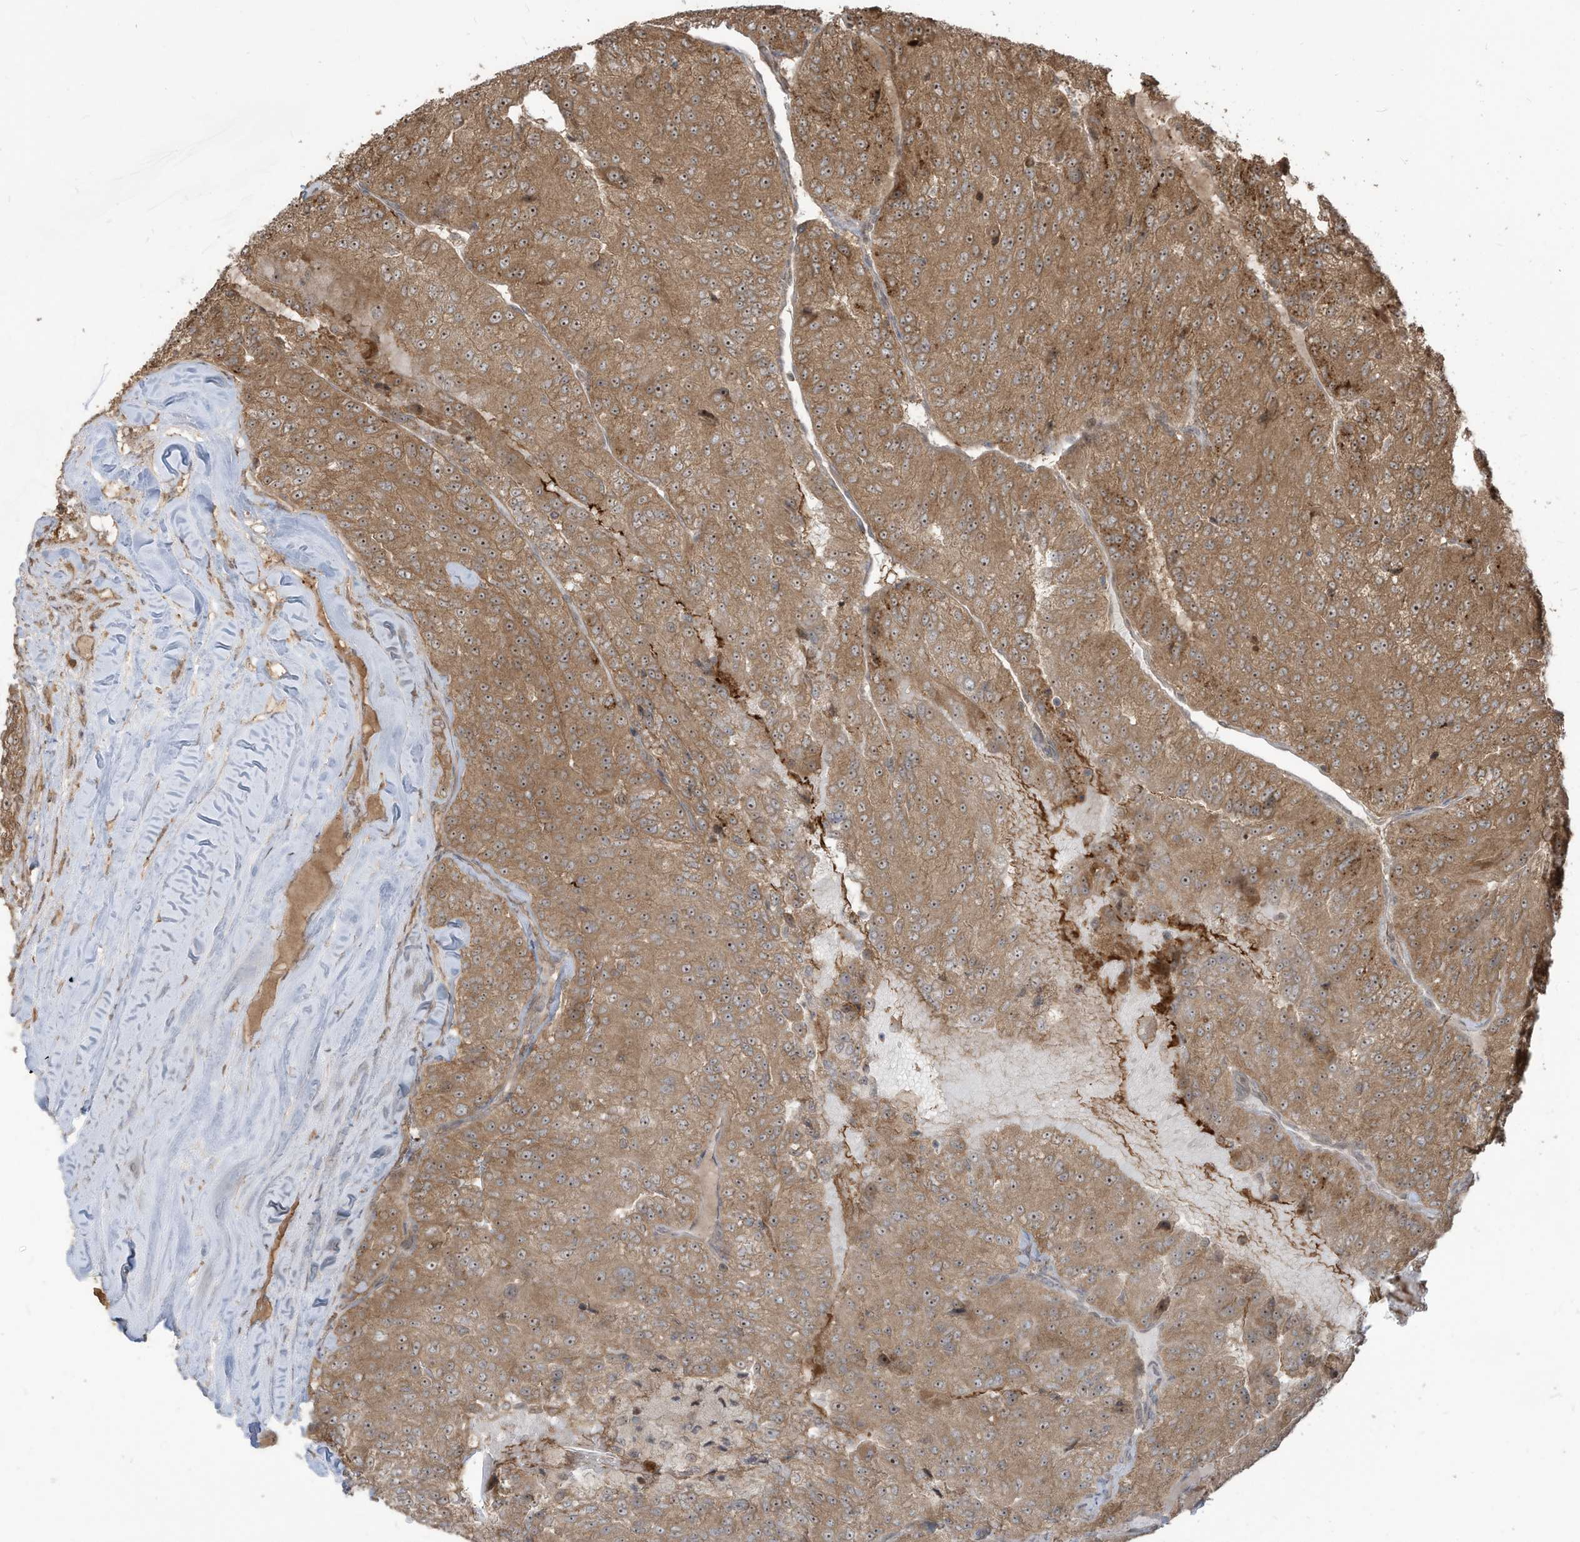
{"staining": {"intensity": "moderate", "quantity": ">75%", "location": "cytoplasmic/membranous,nuclear"}, "tissue": "renal cancer", "cell_type": "Tumor cells", "image_type": "cancer", "snomed": [{"axis": "morphology", "description": "Adenocarcinoma, NOS"}, {"axis": "topography", "description": "Kidney"}], "caption": "Protein staining of adenocarcinoma (renal) tissue exhibits moderate cytoplasmic/membranous and nuclear positivity in about >75% of tumor cells.", "gene": "CARF", "patient": {"sex": "female", "age": 63}}